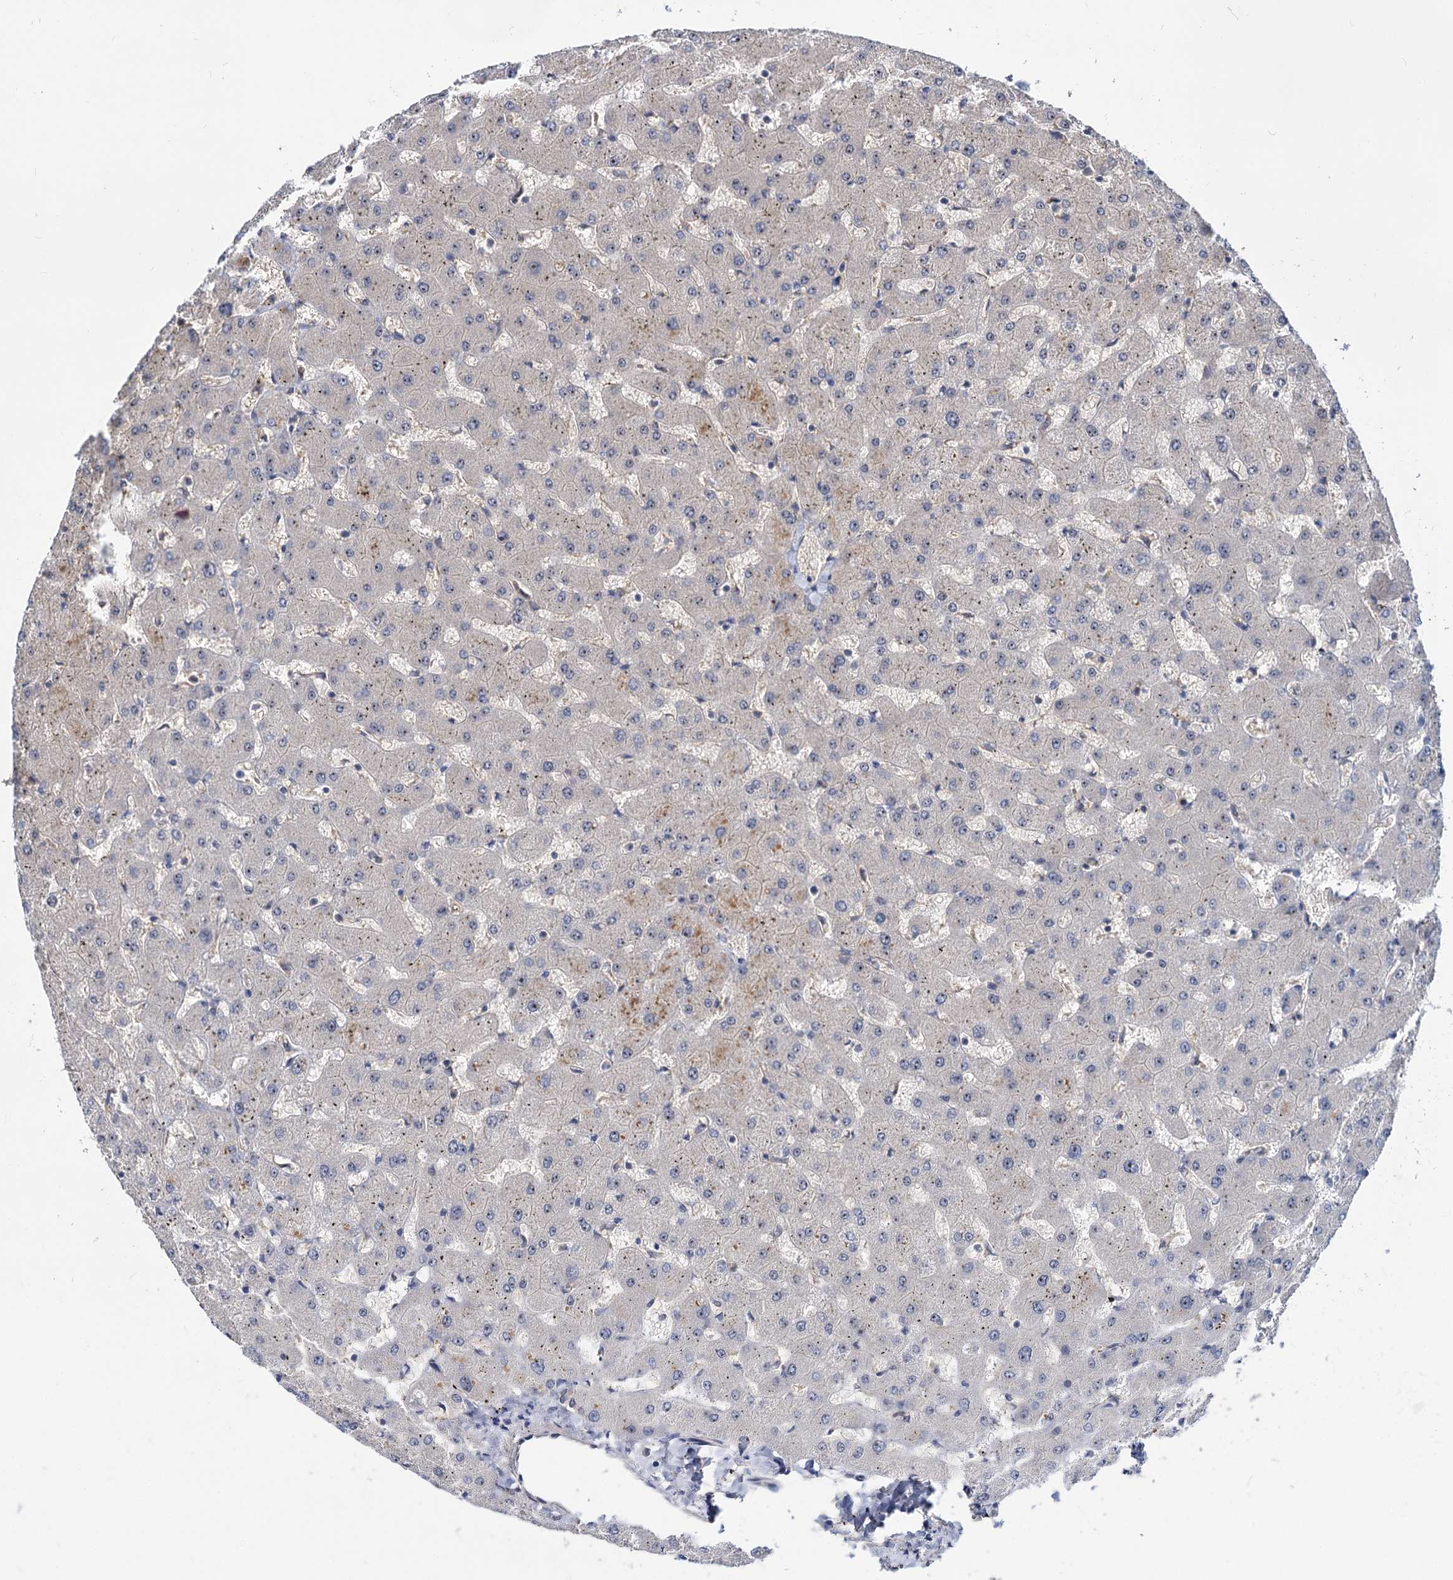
{"staining": {"intensity": "negative", "quantity": "none", "location": "none"}, "tissue": "liver", "cell_type": "Cholangiocytes", "image_type": "normal", "snomed": [{"axis": "morphology", "description": "Normal tissue, NOS"}, {"axis": "topography", "description": "Liver"}], "caption": "The image demonstrates no significant staining in cholangiocytes of liver. (Stains: DAB IHC with hematoxylin counter stain, Microscopy: brightfield microscopy at high magnification).", "gene": "SNX15", "patient": {"sex": "female", "age": 63}}